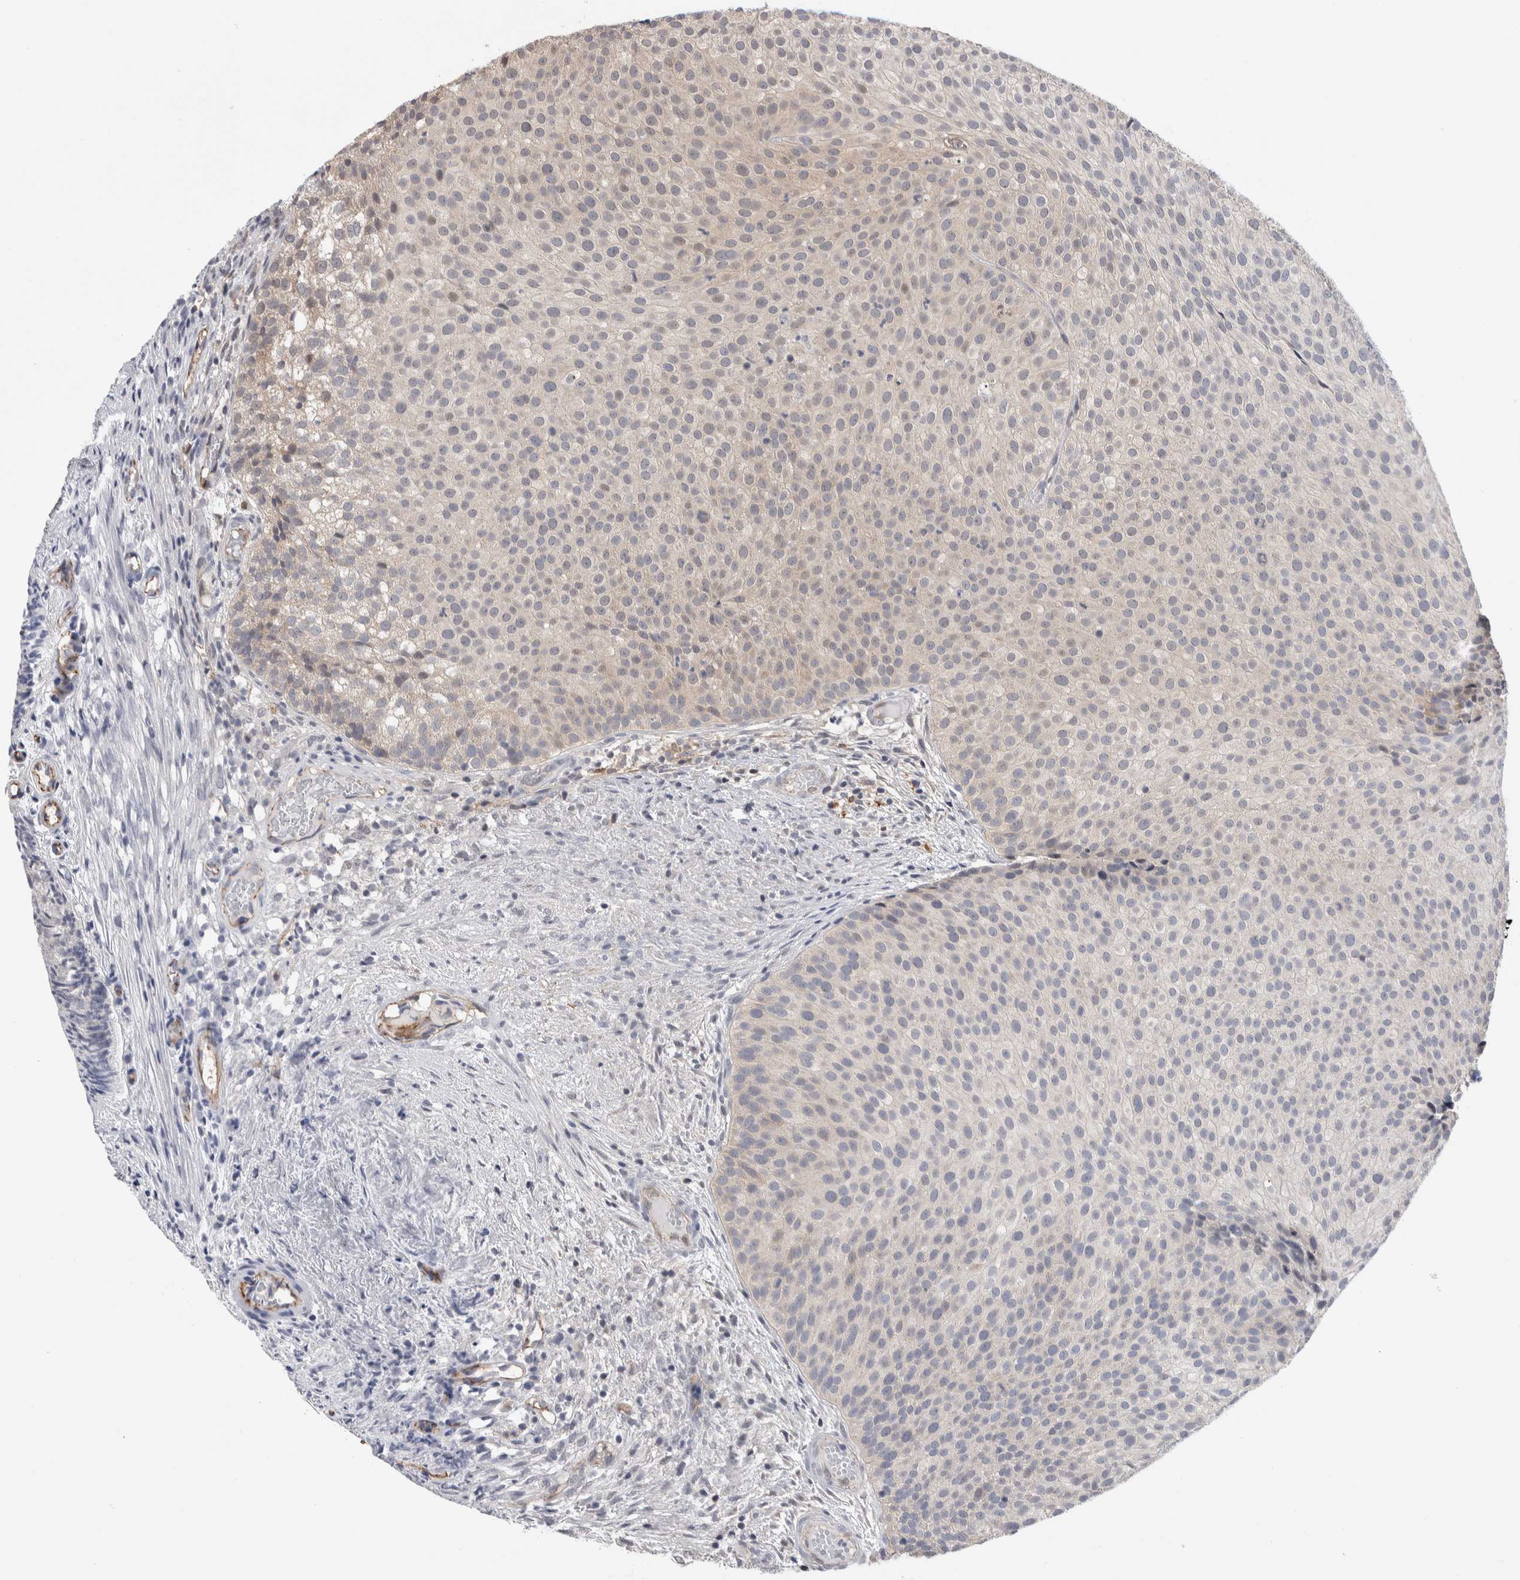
{"staining": {"intensity": "weak", "quantity": "<25%", "location": "cytoplasmic/membranous,nuclear"}, "tissue": "urothelial cancer", "cell_type": "Tumor cells", "image_type": "cancer", "snomed": [{"axis": "morphology", "description": "Urothelial carcinoma, Low grade"}, {"axis": "topography", "description": "Urinary bladder"}], "caption": "High magnification brightfield microscopy of urothelial carcinoma (low-grade) stained with DAB (brown) and counterstained with hematoxylin (blue): tumor cells show no significant expression. The staining is performed using DAB brown chromogen with nuclei counter-stained in using hematoxylin.", "gene": "ZBTB49", "patient": {"sex": "male", "age": 86}}